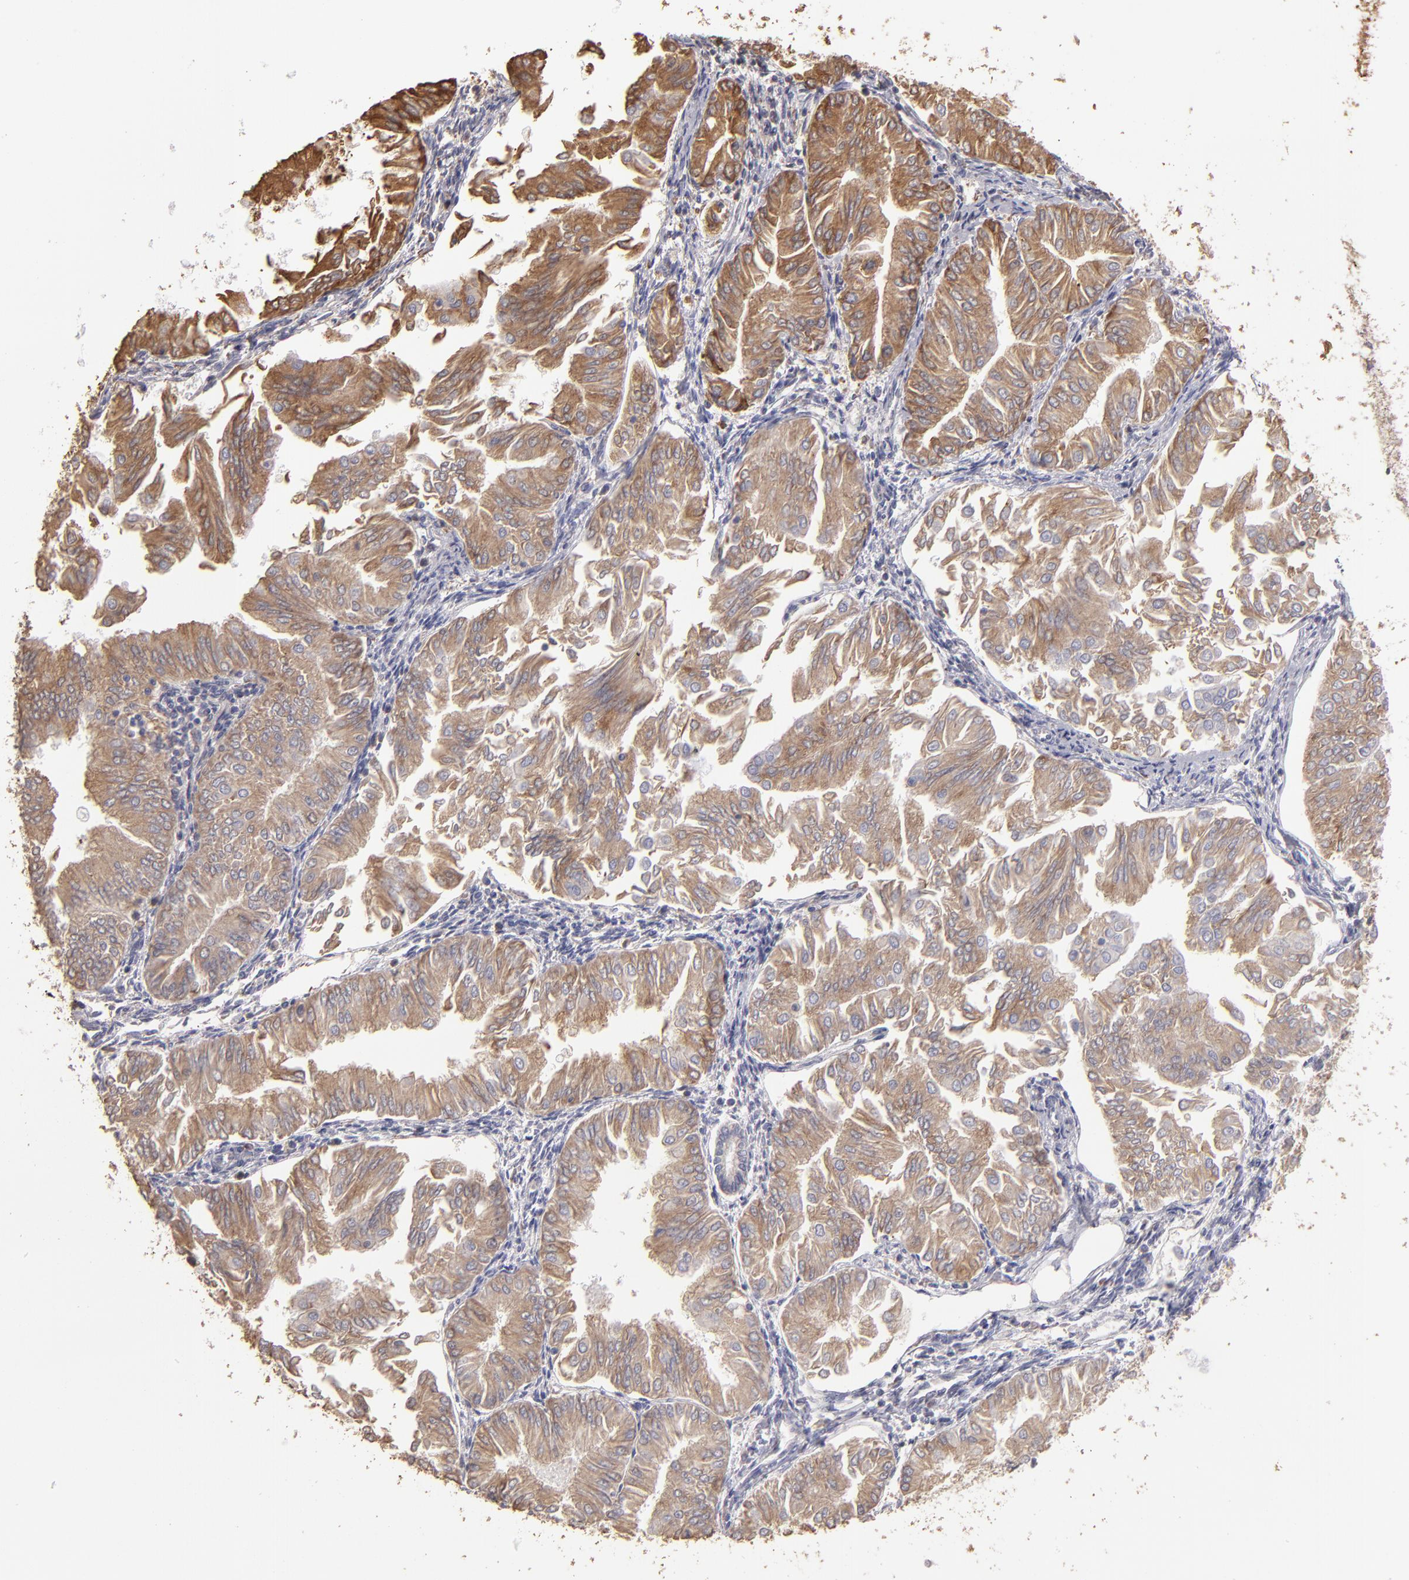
{"staining": {"intensity": "strong", "quantity": ">75%", "location": "cytoplasmic/membranous"}, "tissue": "endometrial cancer", "cell_type": "Tumor cells", "image_type": "cancer", "snomed": [{"axis": "morphology", "description": "Adenocarcinoma, NOS"}, {"axis": "topography", "description": "Endometrium"}], "caption": "Adenocarcinoma (endometrial) stained with DAB (3,3'-diaminobenzidine) immunohistochemistry (IHC) shows high levels of strong cytoplasmic/membranous expression in approximately >75% of tumor cells.", "gene": "CALR", "patient": {"sex": "female", "age": 53}}